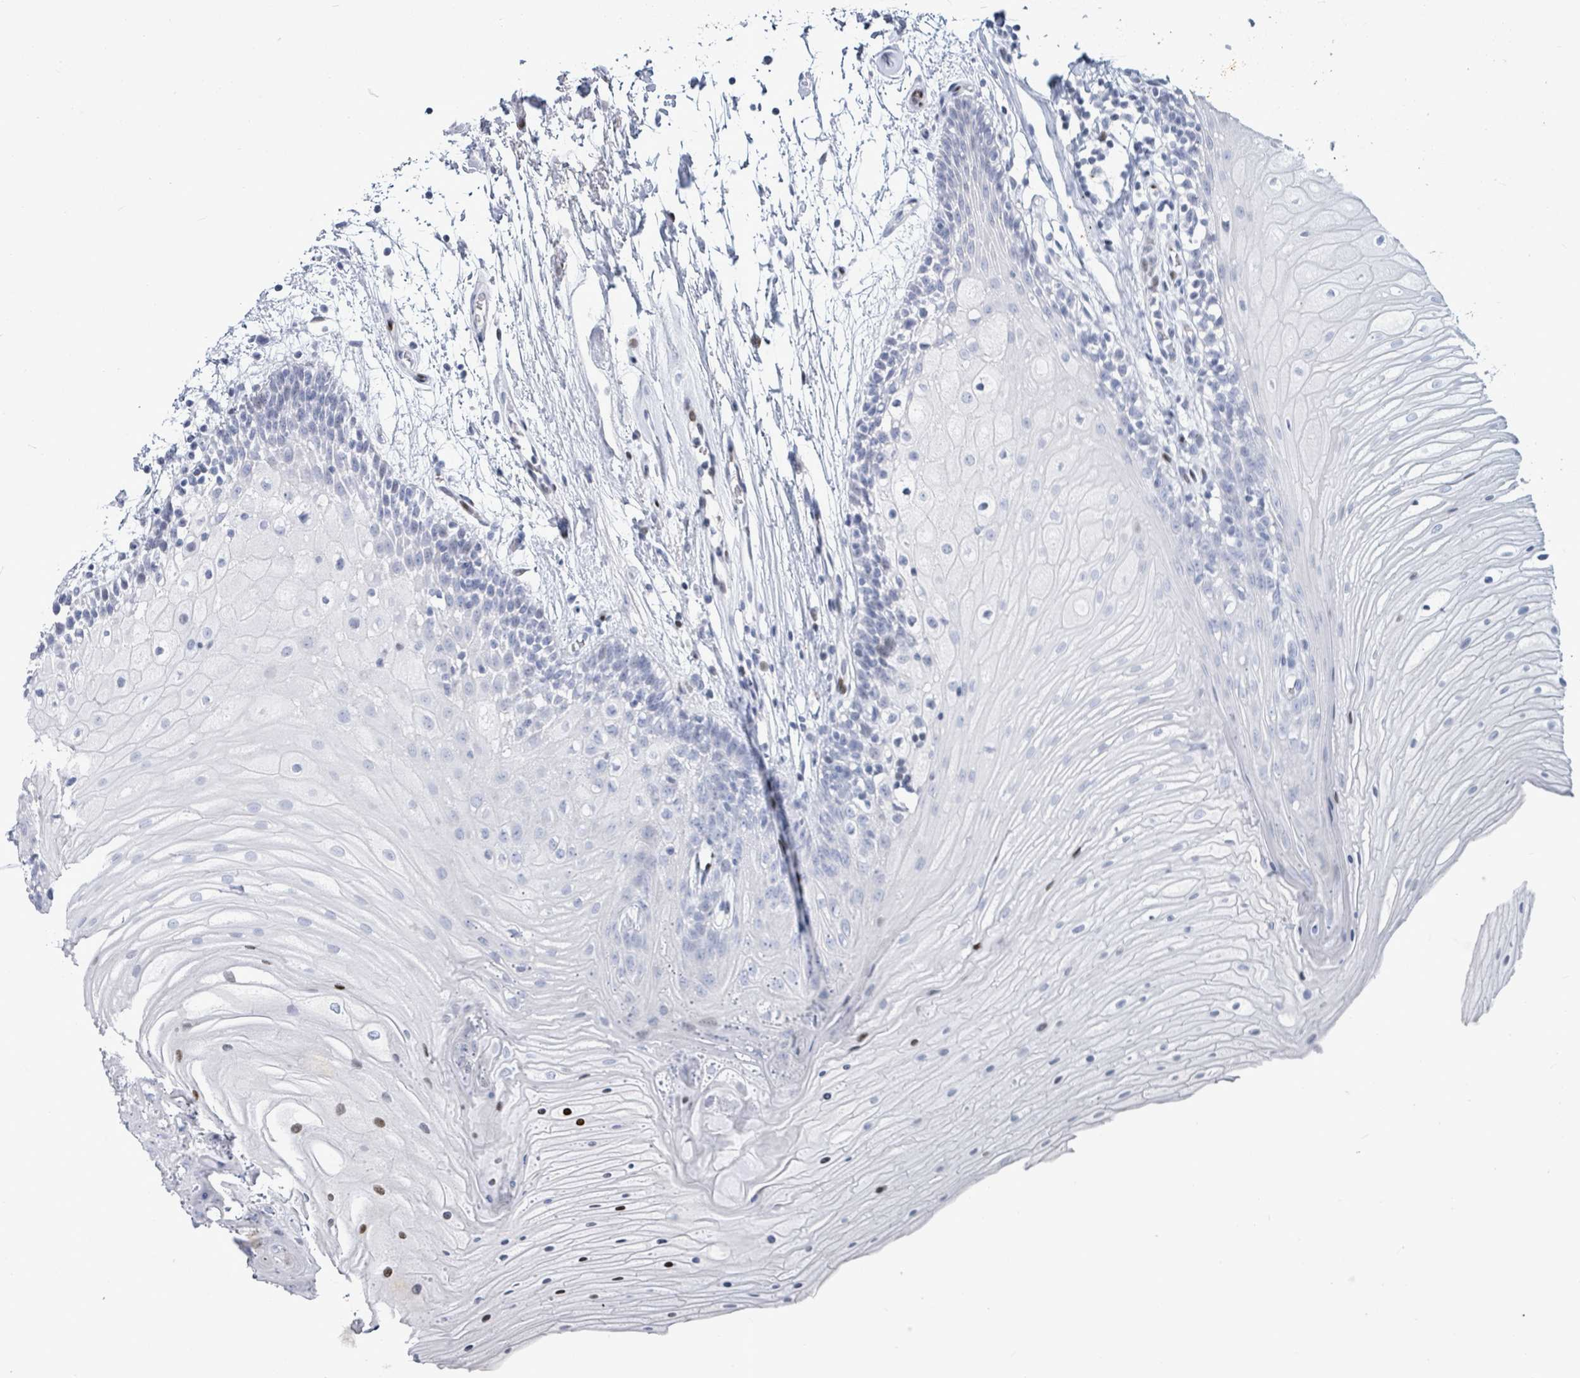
{"staining": {"intensity": "moderate", "quantity": "<25%", "location": "nuclear"}, "tissue": "oral mucosa", "cell_type": "Squamous epithelial cells", "image_type": "normal", "snomed": [{"axis": "morphology", "description": "Normal tissue, NOS"}, {"axis": "topography", "description": "Oral tissue"}], "caption": "About <25% of squamous epithelial cells in unremarkable human oral mucosa show moderate nuclear protein positivity as visualized by brown immunohistochemical staining.", "gene": "MALL", "patient": {"sex": "female", "age": 80}}